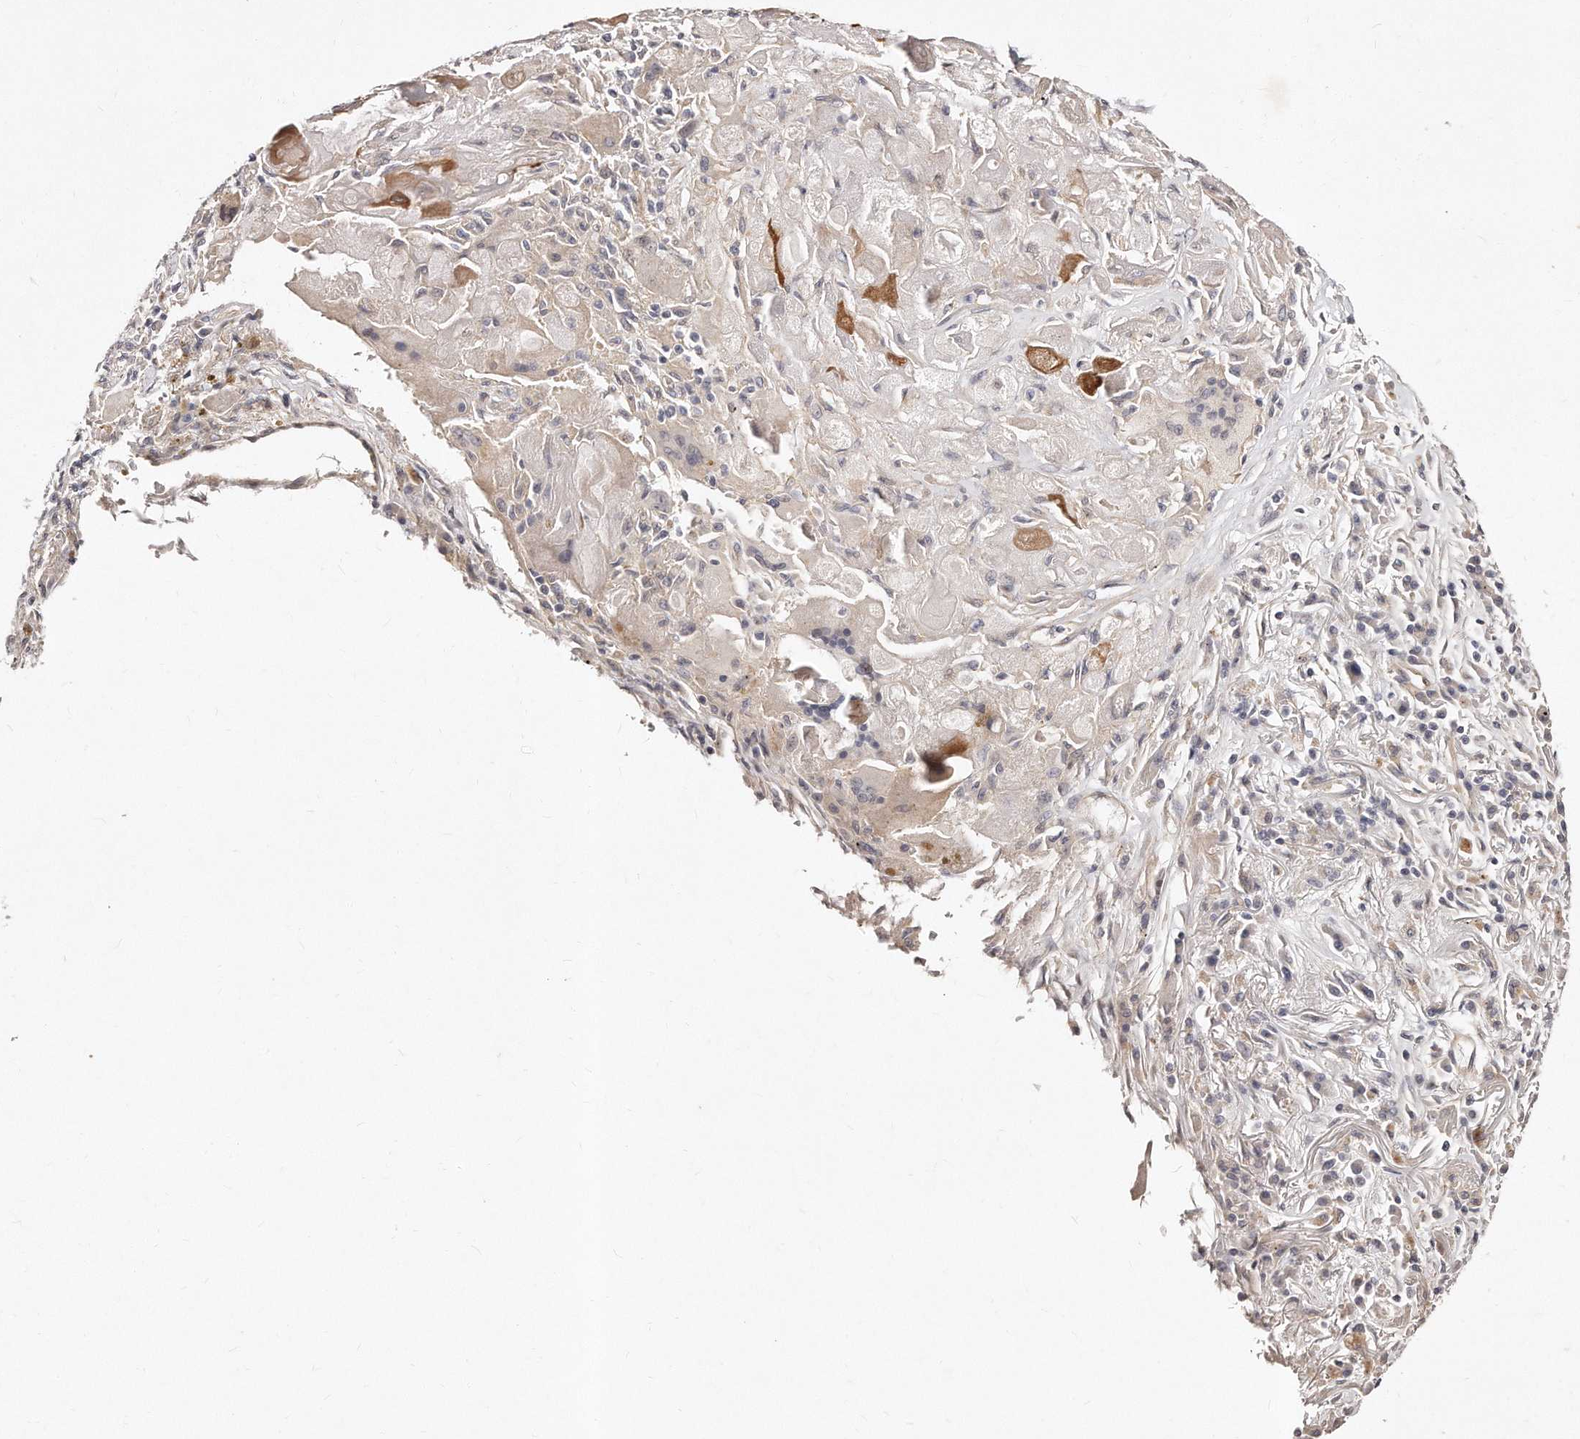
{"staining": {"intensity": "weak", "quantity": "25%-75%", "location": "cytoplasmic/membranous"}, "tissue": "lung cancer", "cell_type": "Tumor cells", "image_type": "cancer", "snomed": [{"axis": "morphology", "description": "Squamous cell carcinoma, NOS"}, {"axis": "topography", "description": "Lung"}], "caption": "The photomicrograph reveals a brown stain indicating the presence of a protein in the cytoplasmic/membranous of tumor cells in lung cancer (squamous cell carcinoma).", "gene": "CASZ1", "patient": {"sex": "male", "age": 61}}